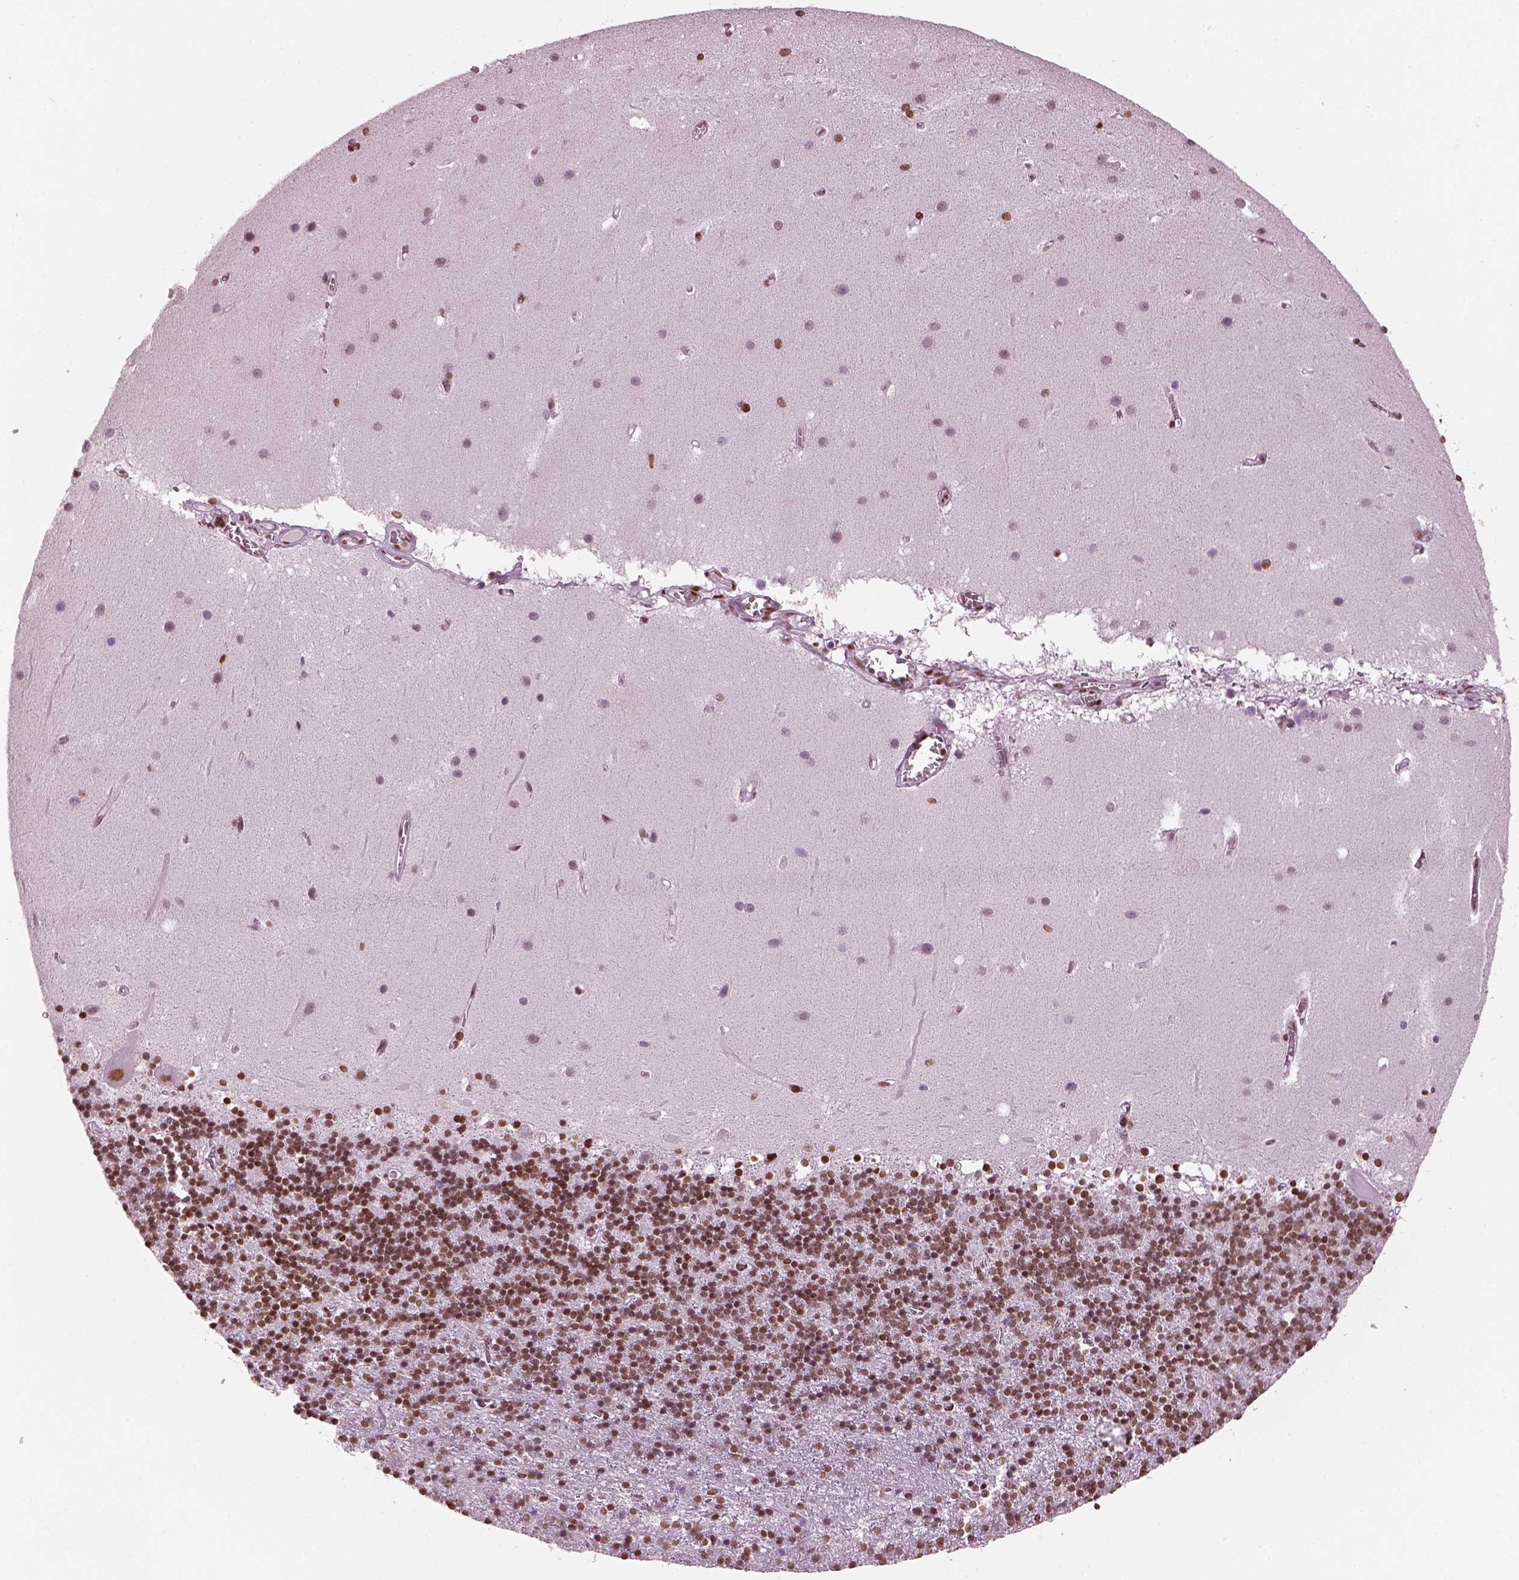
{"staining": {"intensity": "moderate", "quantity": ">75%", "location": "nuclear"}, "tissue": "cerebellum", "cell_type": "Cells in granular layer", "image_type": "normal", "snomed": [{"axis": "morphology", "description": "Normal tissue, NOS"}, {"axis": "topography", "description": "Cerebellum"}], "caption": "IHC (DAB (3,3'-diaminobenzidine)) staining of unremarkable human cerebellum displays moderate nuclear protein expression in approximately >75% of cells in granular layer. The staining was performed using DAB to visualize the protein expression in brown, while the nuclei were stained in blue with hematoxylin (Magnification: 20x).", "gene": "CBFA2T3", "patient": {"sex": "male", "age": 70}}